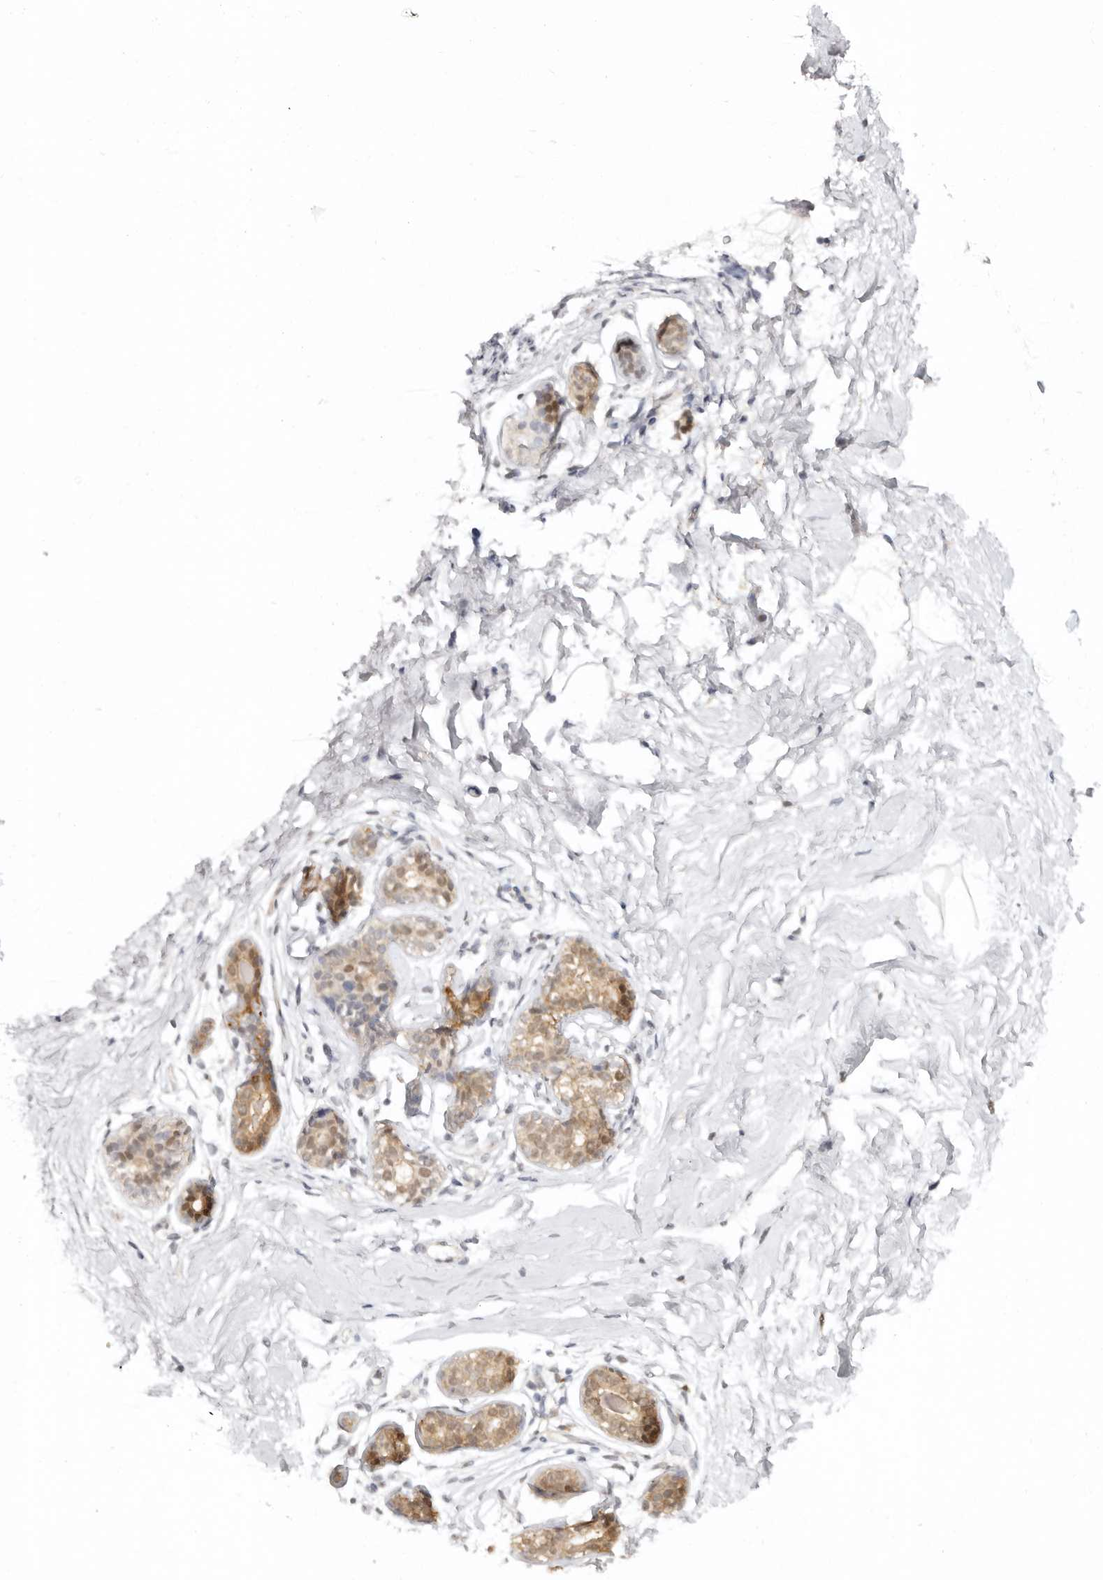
{"staining": {"intensity": "moderate", "quantity": "25%-75%", "location": "cytoplasmic/membranous,nuclear"}, "tissue": "breast", "cell_type": "Glandular cells", "image_type": "normal", "snomed": [{"axis": "morphology", "description": "Normal tissue, NOS"}, {"axis": "morphology", "description": "Adenoma, NOS"}, {"axis": "topography", "description": "Breast"}], "caption": "About 25%-75% of glandular cells in normal human breast display moderate cytoplasmic/membranous,nuclear protein staining as visualized by brown immunohistochemical staining.", "gene": "LARP7", "patient": {"sex": "female", "age": 23}}